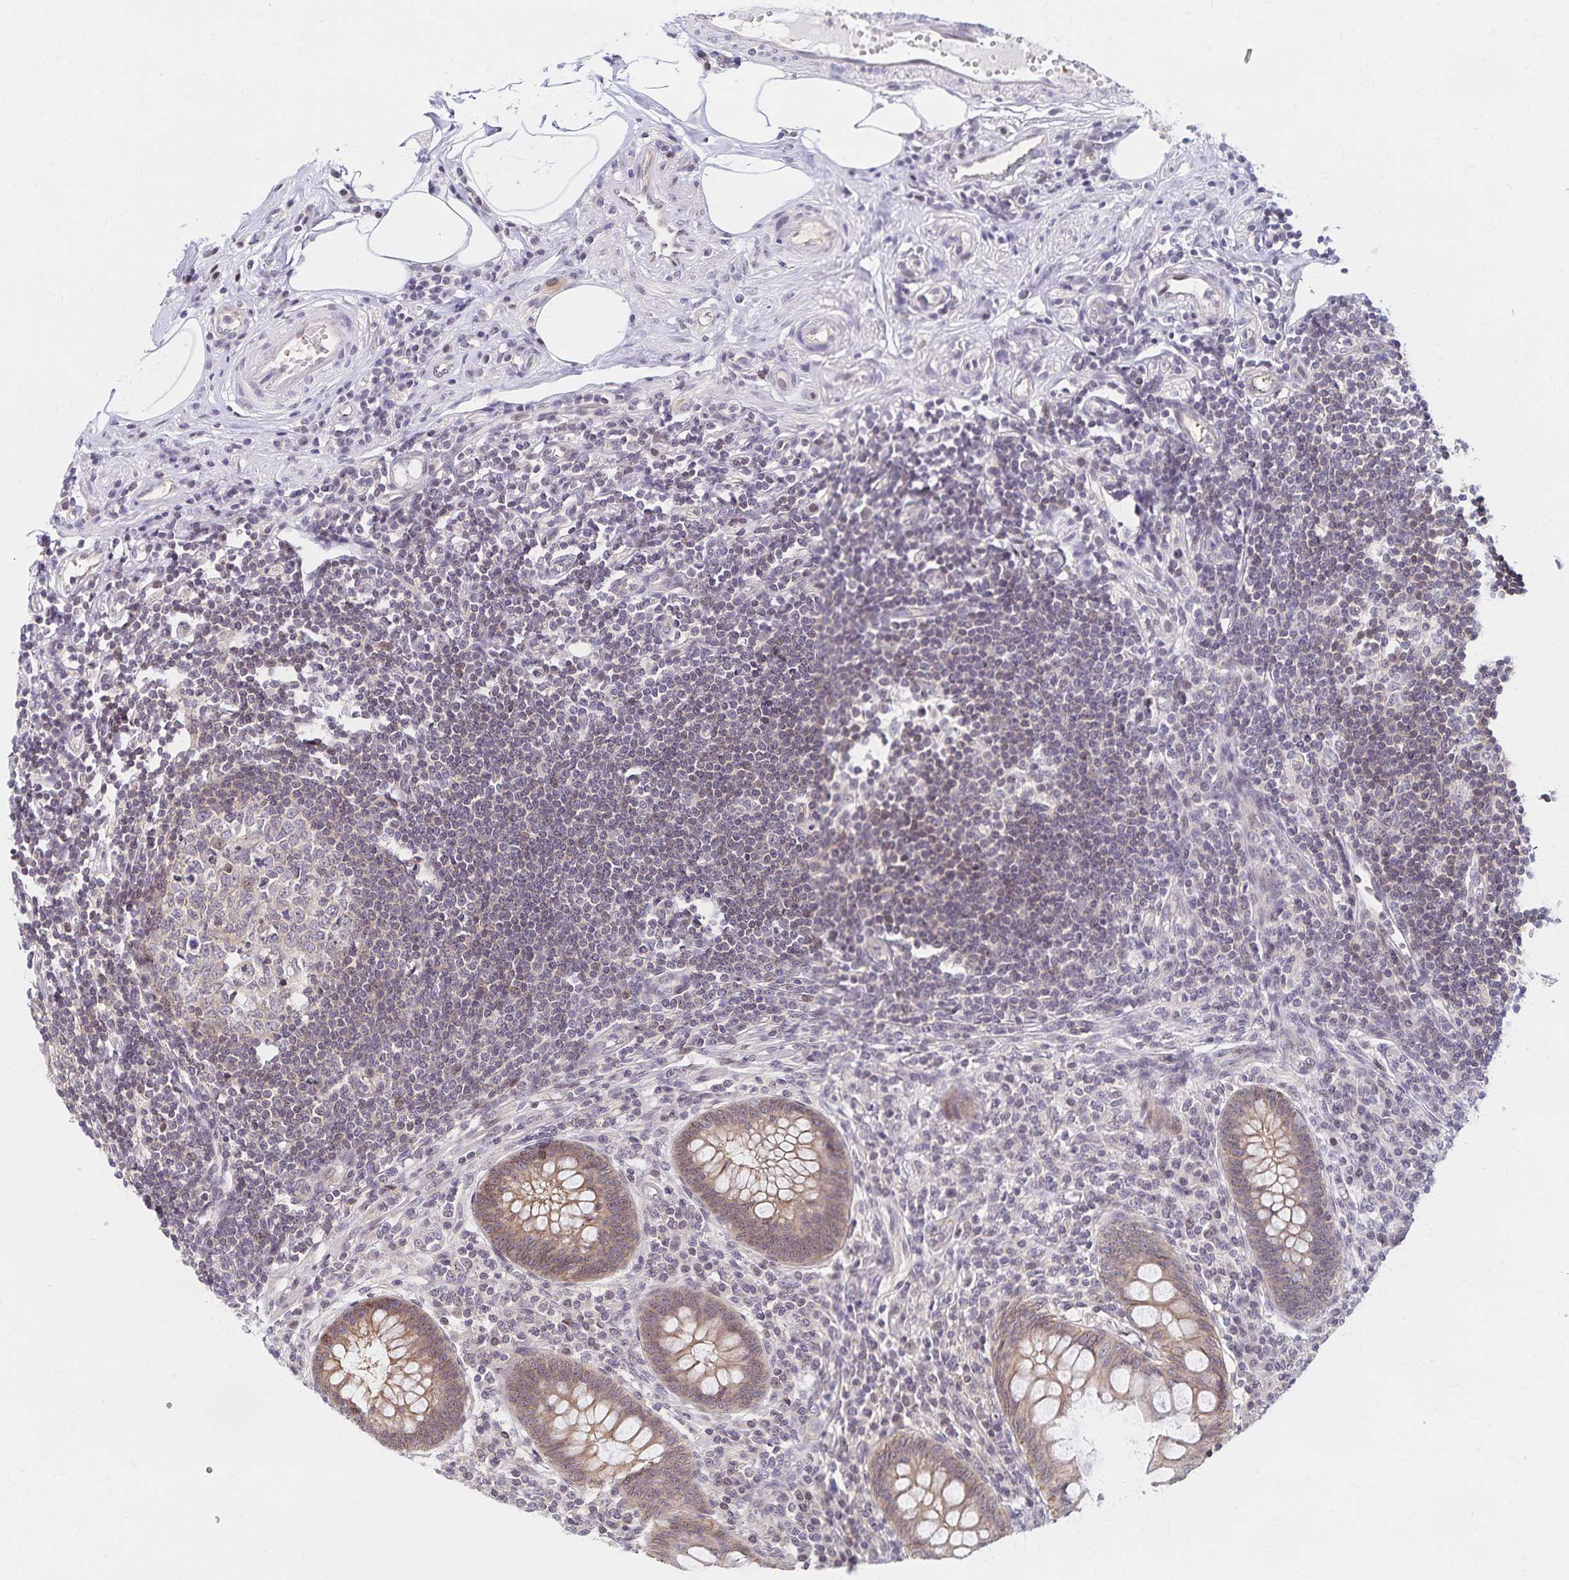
{"staining": {"intensity": "weak", "quantity": "25%-75%", "location": "cytoplasmic/membranous"}, "tissue": "appendix", "cell_type": "Glandular cells", "image_type": "normal", "snomed": [{"axis": "morphology", "description": "Normal tissue, NOS"}, {"axis": "topography", "description": "Appendix"}], "caption": "A low amount of weak cytoplasmic/membranous staining is identified in about 25%-75% of glandular cells in normal appendix. (brown staining indicates protein expression, while blue staining denotes nuclei).", "gene": "RAB9B", "patient": {"sex": "female", "age": 57}}